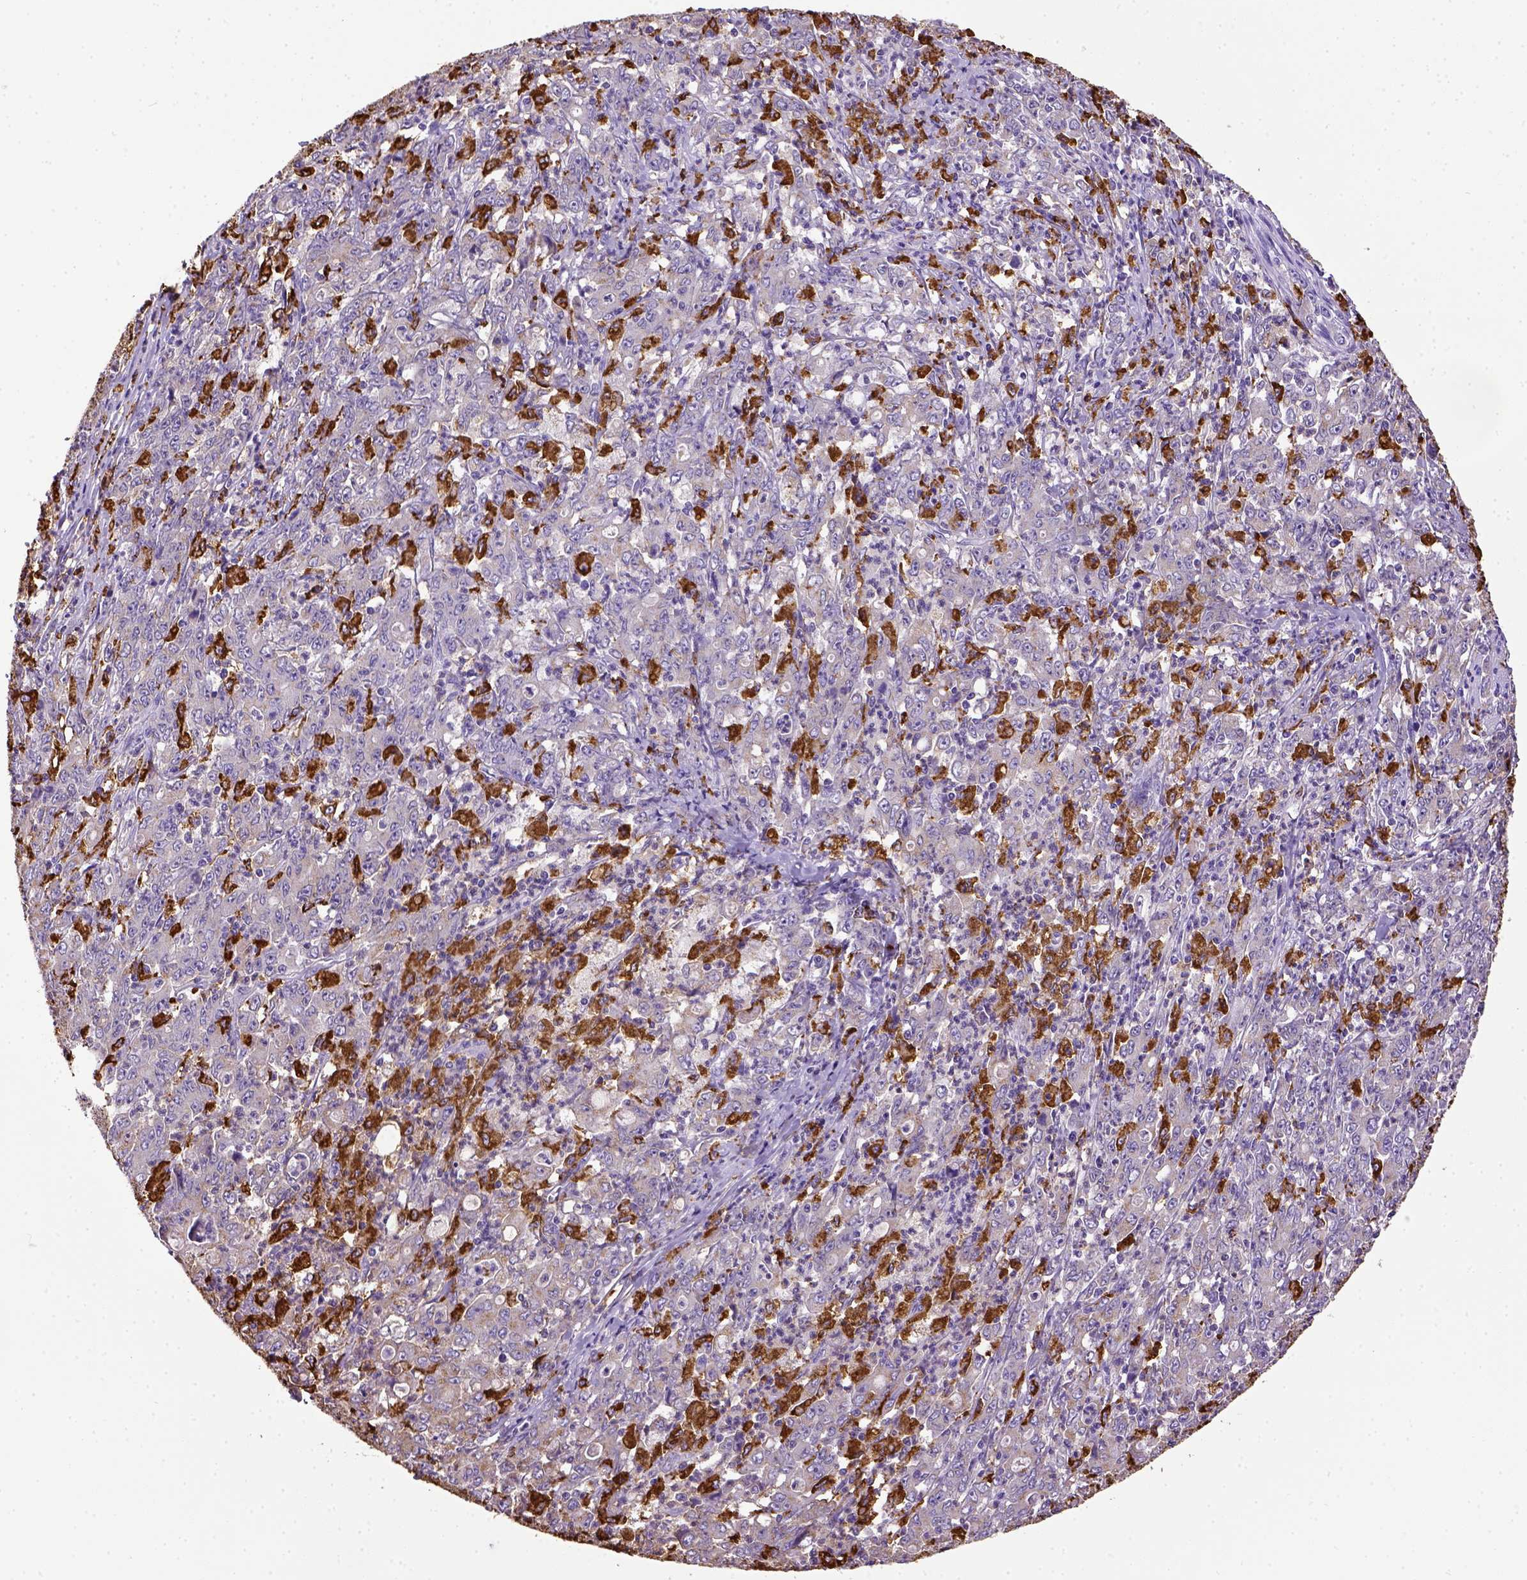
{"staining": {"intensity": "negative", "quantity": "none", "location": "none"}, "tissue": "stomach cancer", "cell_type": "Tumor cells", "image_type": "cancer", "snomed": [{"axis": "morphology", "description": "Adenocarcinoma, NOS"}, {"axis": "topography", "description": "Stomach, lower"}], "caption": "Immunohistochemistry of stomach cancer demonstrates no positivity in tumor cells.", "gene": "CD68", "patient": {"sex": "female", "age": 71}}